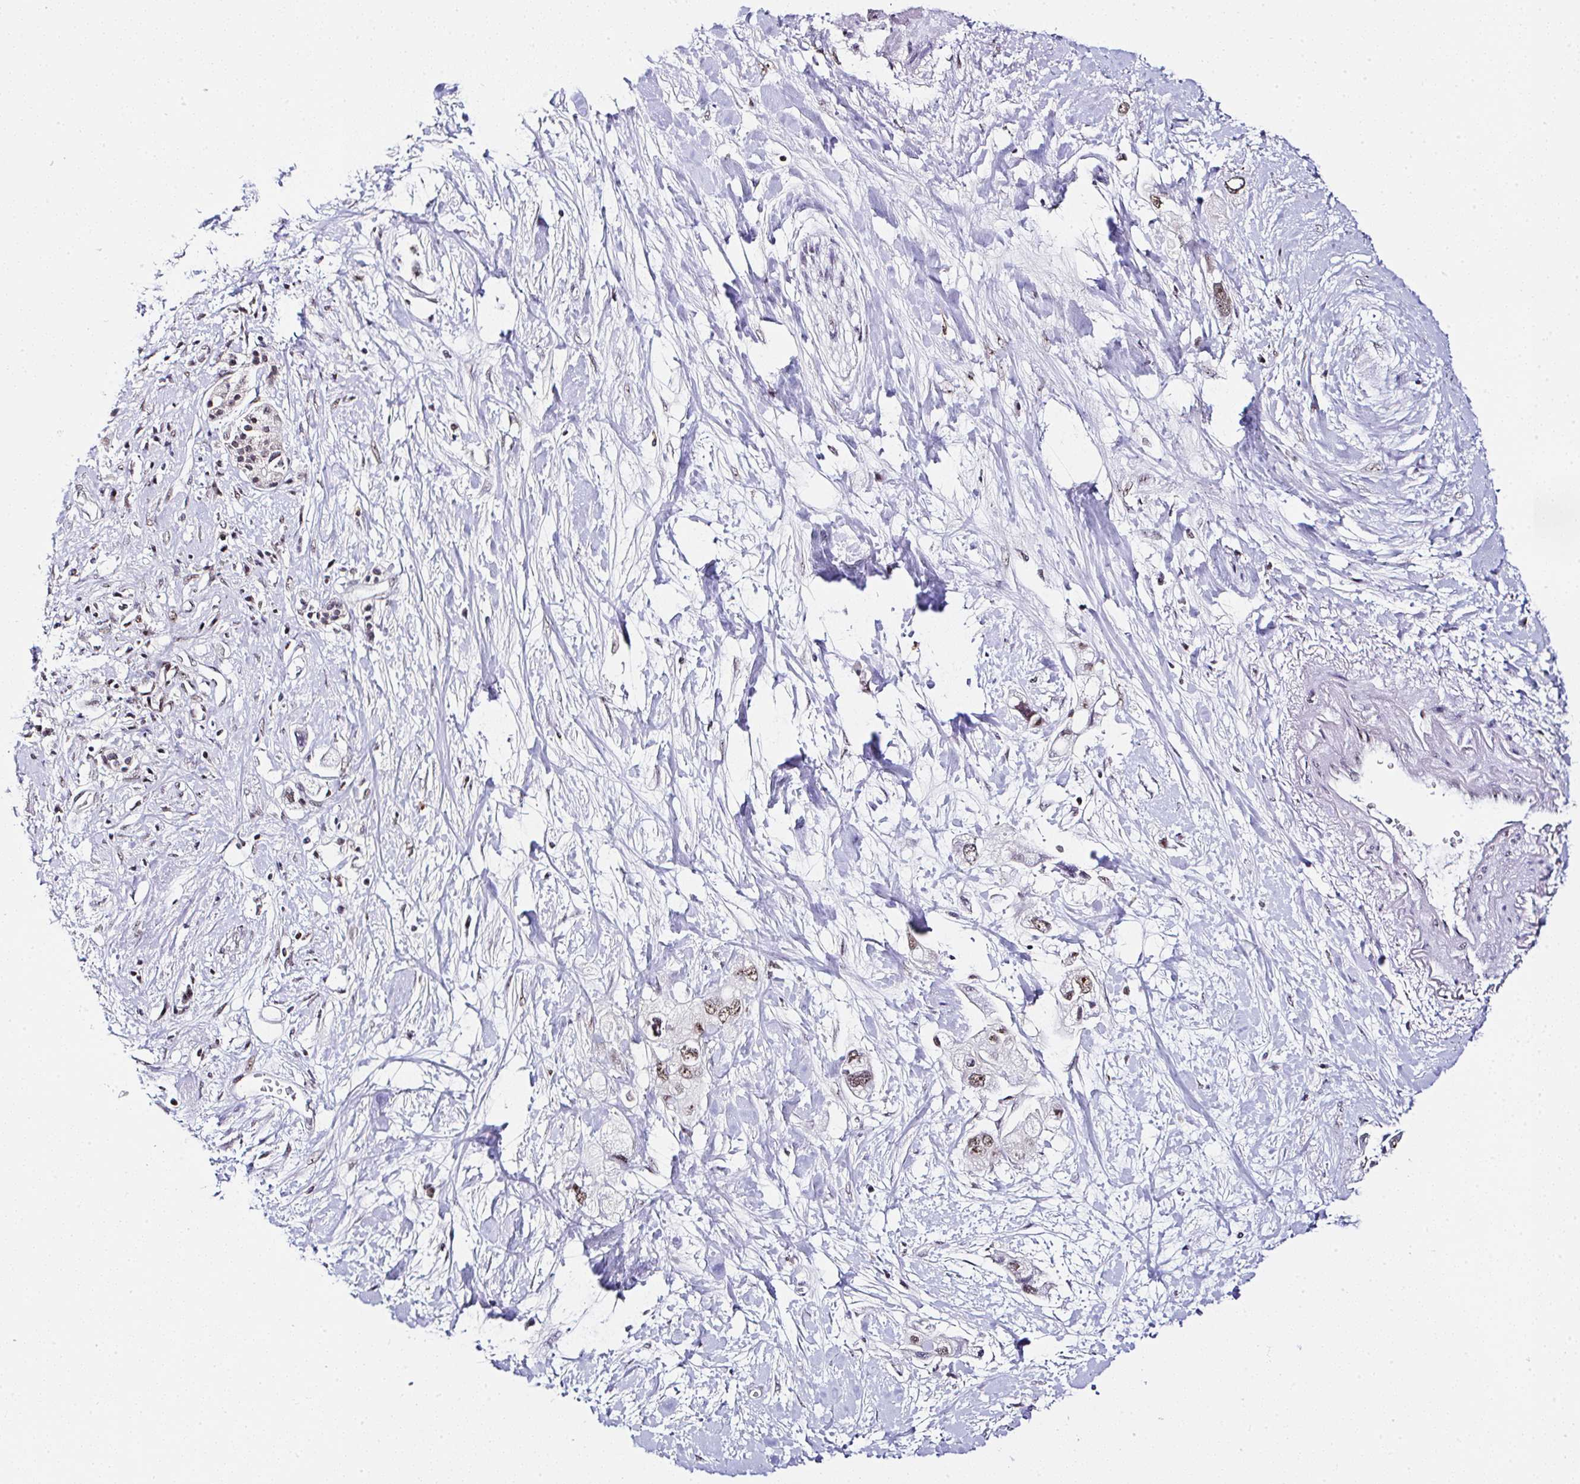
{"staining": {"intensity": "moderate", "quantity": ">75%", "location": "nuclear"}, "tissue": "pancreatic cancer", "cell_type": "Tumor cells", "image_type": "cancer", "snomed": [{"axis": "morphology", "description": "Adenocarcinoma, NOS"}, {"axis": "topography", "description": "Pancreas"}], "caption": "High-magnification brightfield microscopy of pancreatic cancer stained with DAB (3,3'-diaminobenzidine) (brown) and counterstained with hematoxylin (blue). tumor cells exhibit moderate nuclear staining is seen in approximately>75% of cells.", "gene": "PTPN2", "patient": {"sex": "female", "age": 56}}